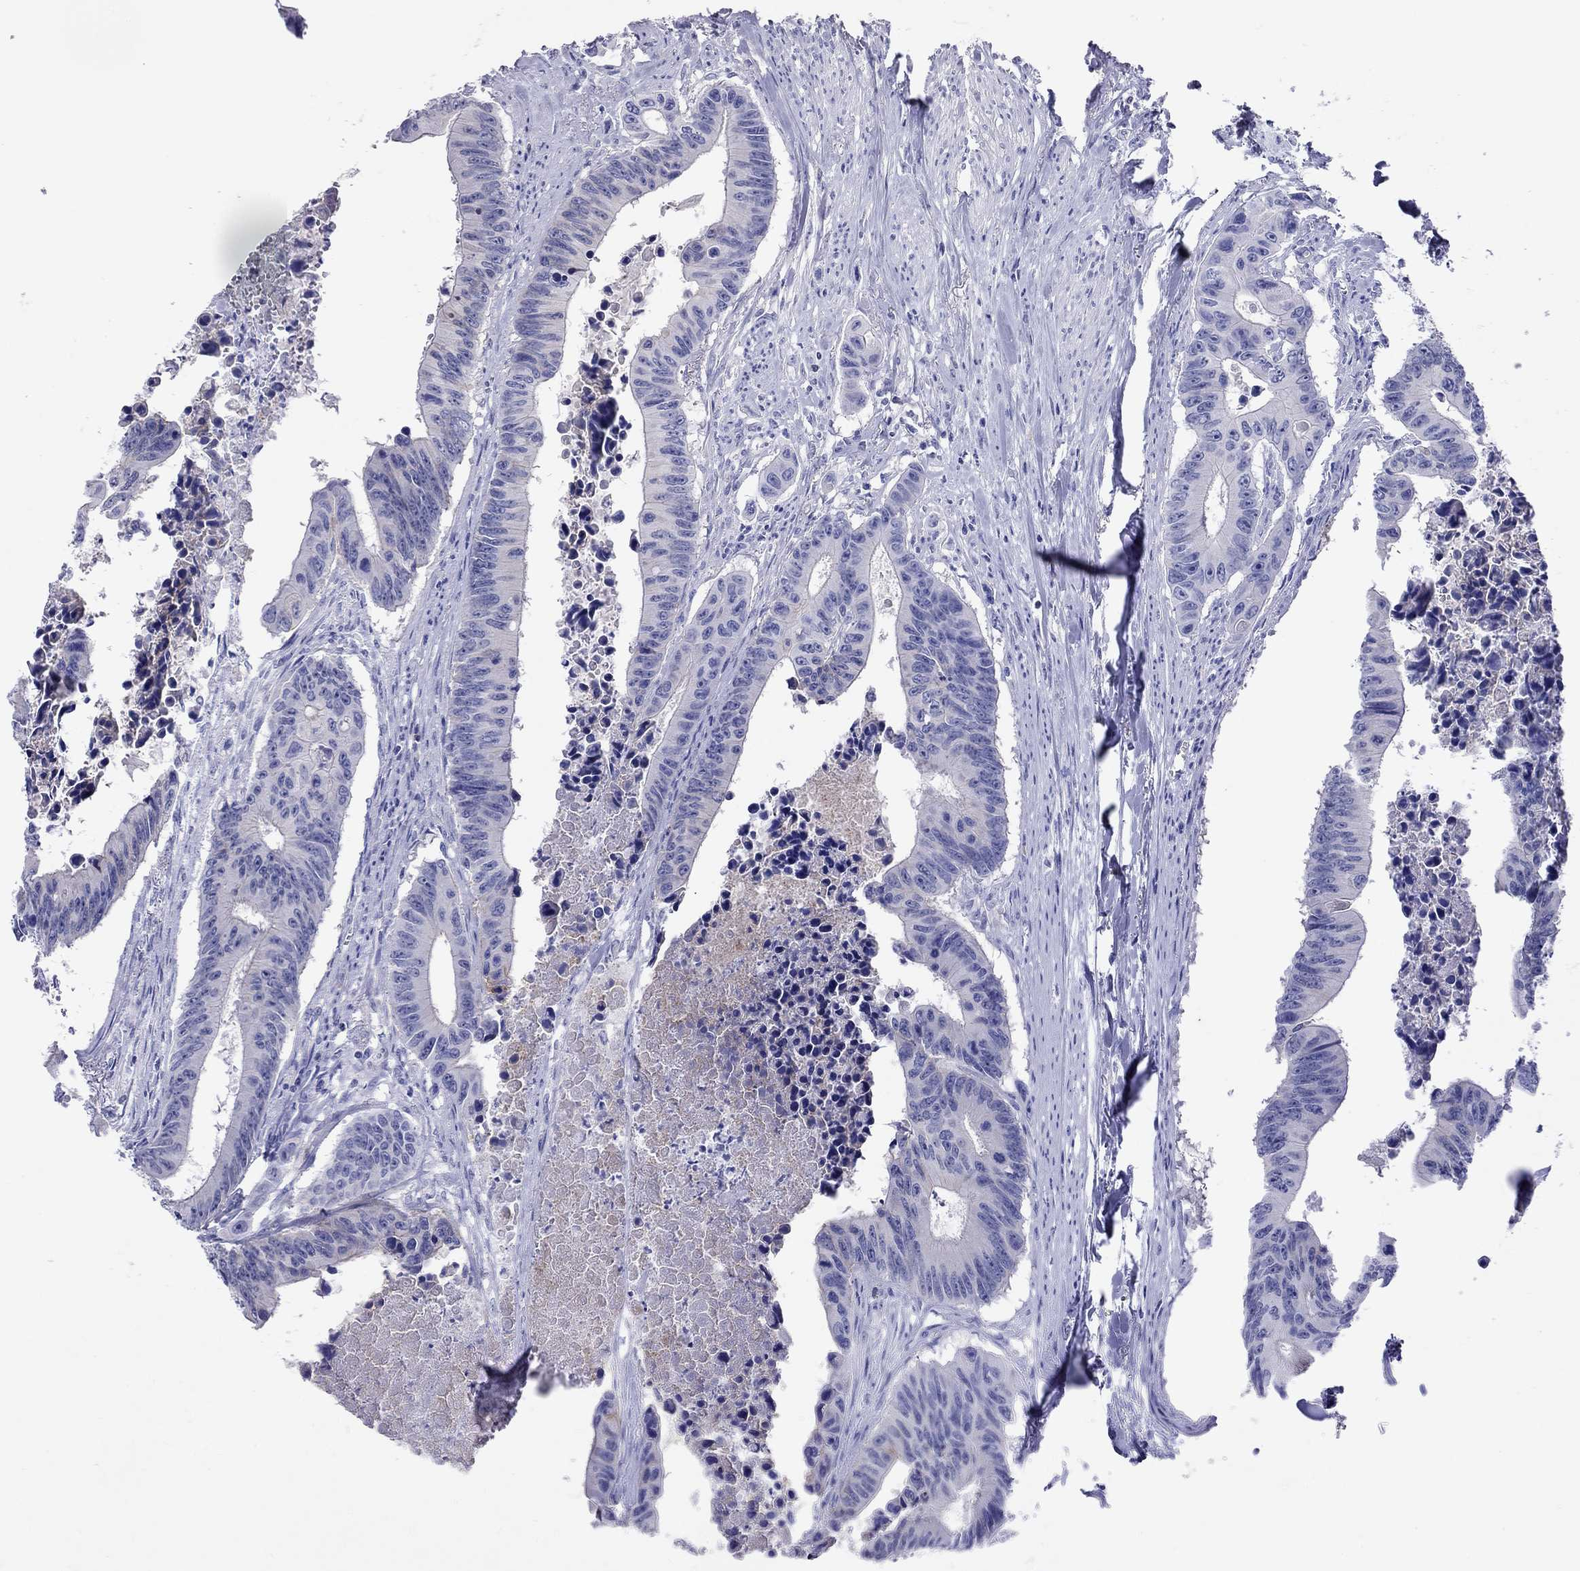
{"staining": {"intensity": "negative", "quantity": "none", "location": "none"}, "tissue": "colorectal cancer", "cell_type": "Tumor cells", "image_type": "cancer", "snomed": [{"axis": "morphology", "description": "Adenocarcinoma, NOS"}, {"axis": "topography", "description": "Colon"}], "caption": "A histopathology image of colorectal adenocarcinoma stained for a protein demonstrates no brown staining in tumor cells. (Brightfield microscopy of DAB IHC at high magnification).", "gene": "CALHM1", "patient": {"sex": "female", "age": 87}}